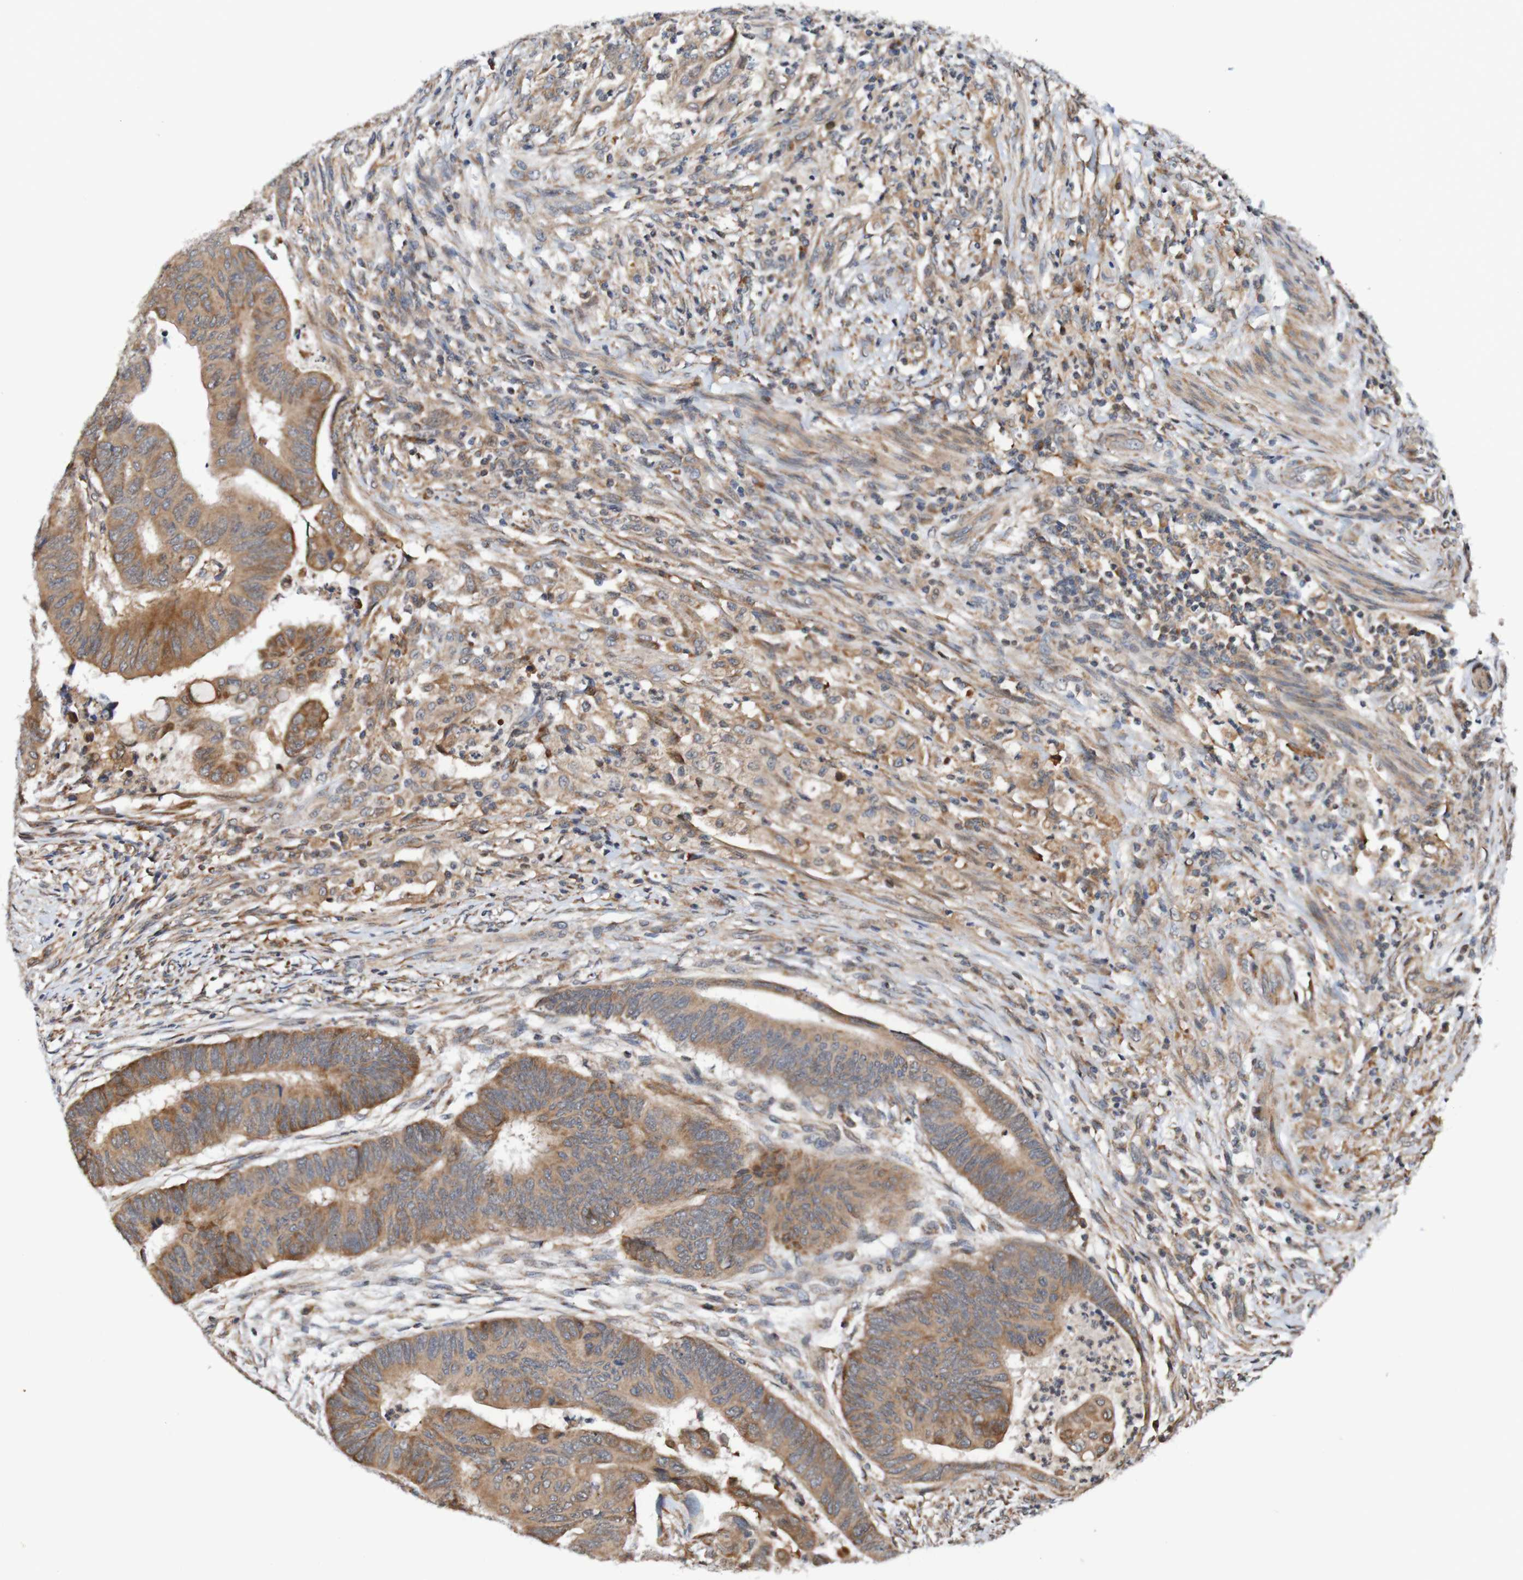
{"staining": {"intensity": "moderate", "quantity": ">75%", "location": "cytoplasmic/membranous"}, "tissue": "colorectal cancer", "cell_type": "Tumor cells", "image_type": "cancer", "snomed": [{"axis": "morphology", "description": "Normal tissue, NOS"}, {"axis": "morphology", "description": "Adenocarcinoma, NOS"}, {"axis": "topography", "description": "Rectum"}, {"axis": "topography", "description": "Peripheral nerve tissue"}], "caption": "Colorectal adenocarcinoma tissue reveals moderate cytoplasmic/membranous positivity in approximately >75% of tumor cells", "gene": "AXIN1", "patient": {"sex": "male", "age": 92}}